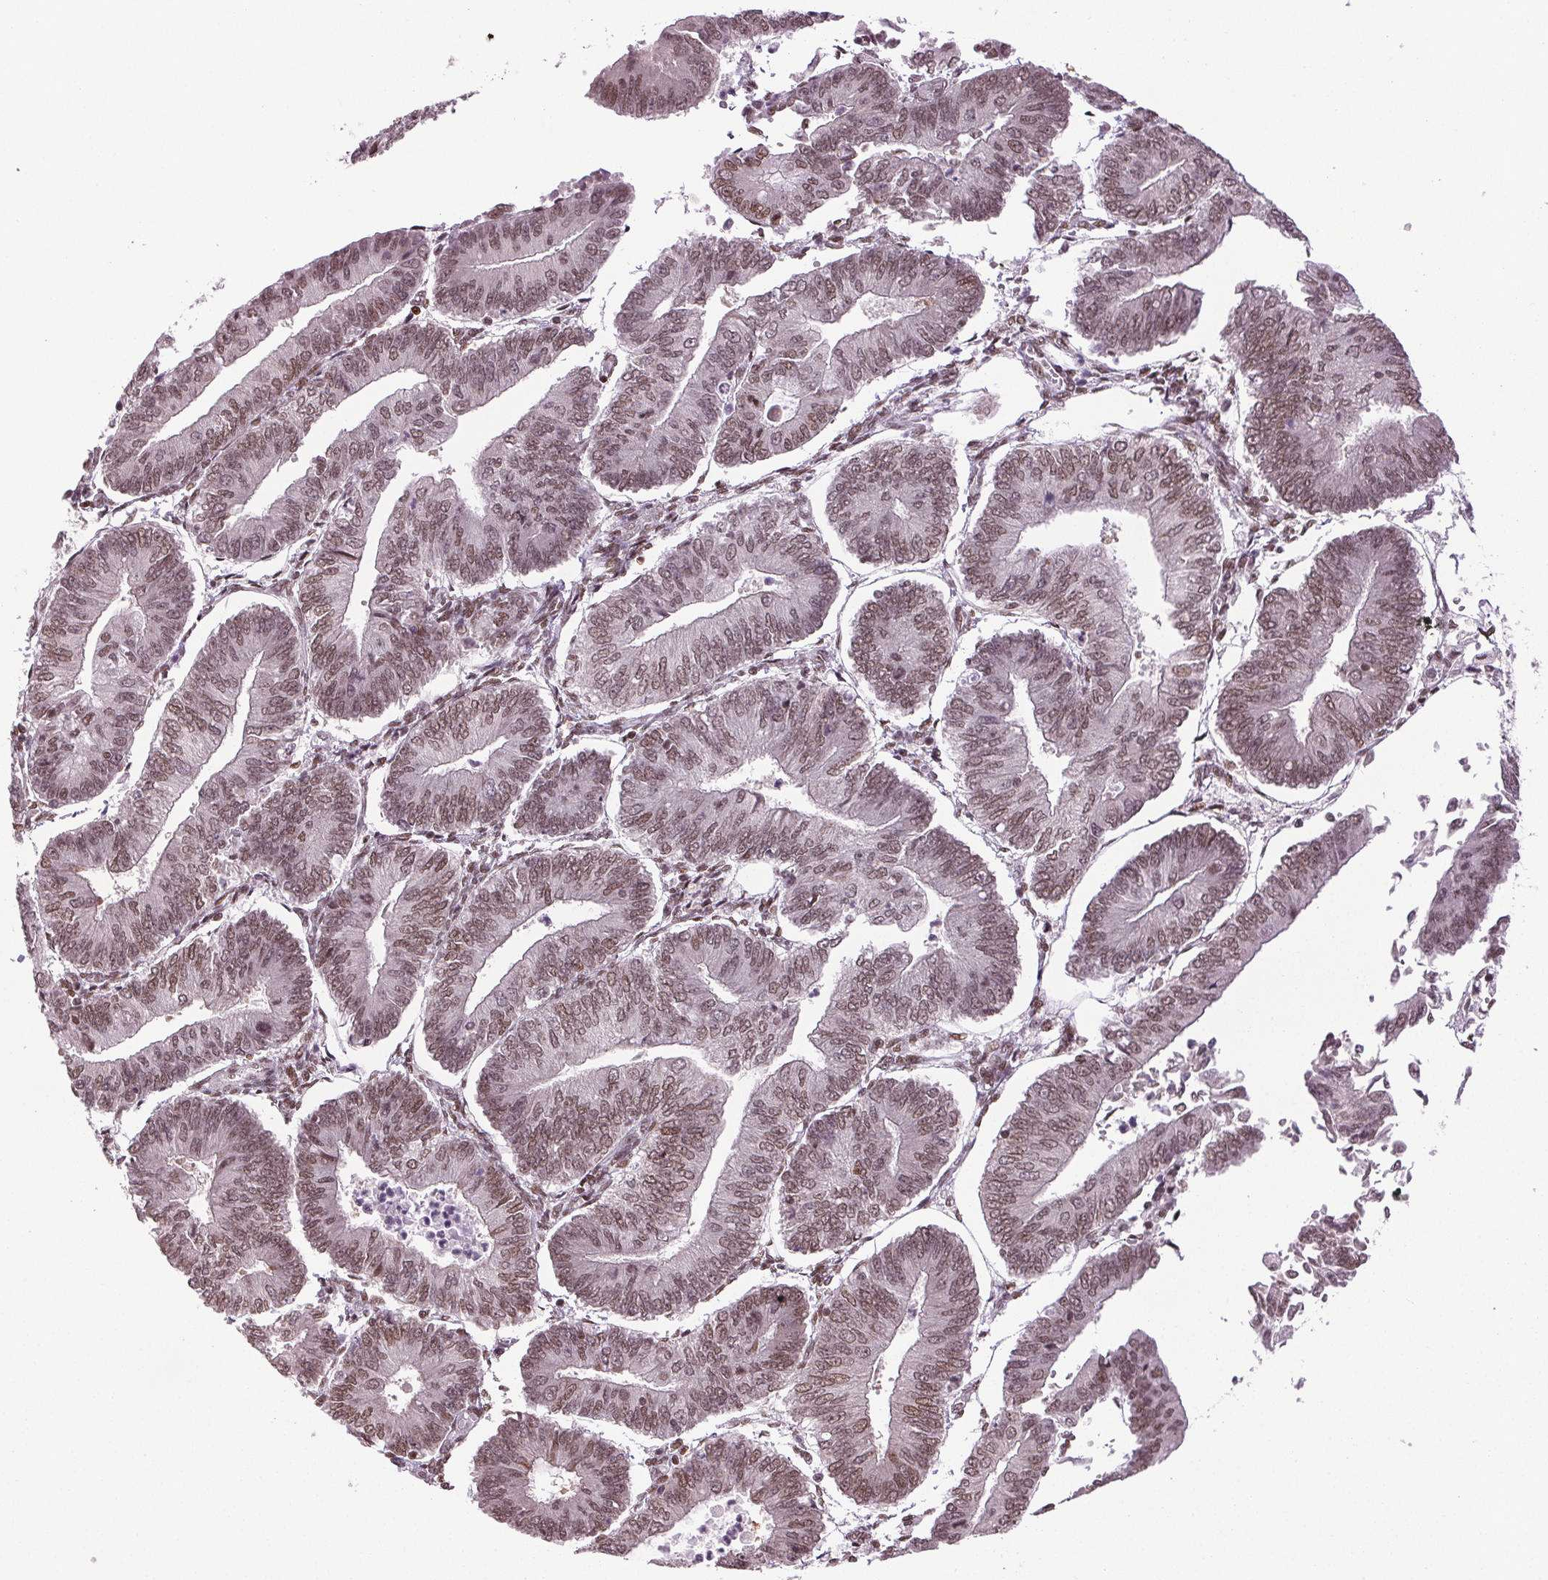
{"staining": {"intensity": "moderate", "quantity": ">75%", "location": "nuclear"}, "tissue": "ovarian cancer", "cell_type": "Tumor cells", "image_type": "cancer", "snomed": [{"axis": "morphology", "description": "Carcinoma, endometroid"}, {"axis": "topography", "description": "Ovary"}], "caption": "A micrograph of ovarian endometroid carcinoma stained for a protein reveals moderate nuclear brown staining in tumor cells.", "gene": "XPC", "patient": {"sex": "female", "age": 64}}